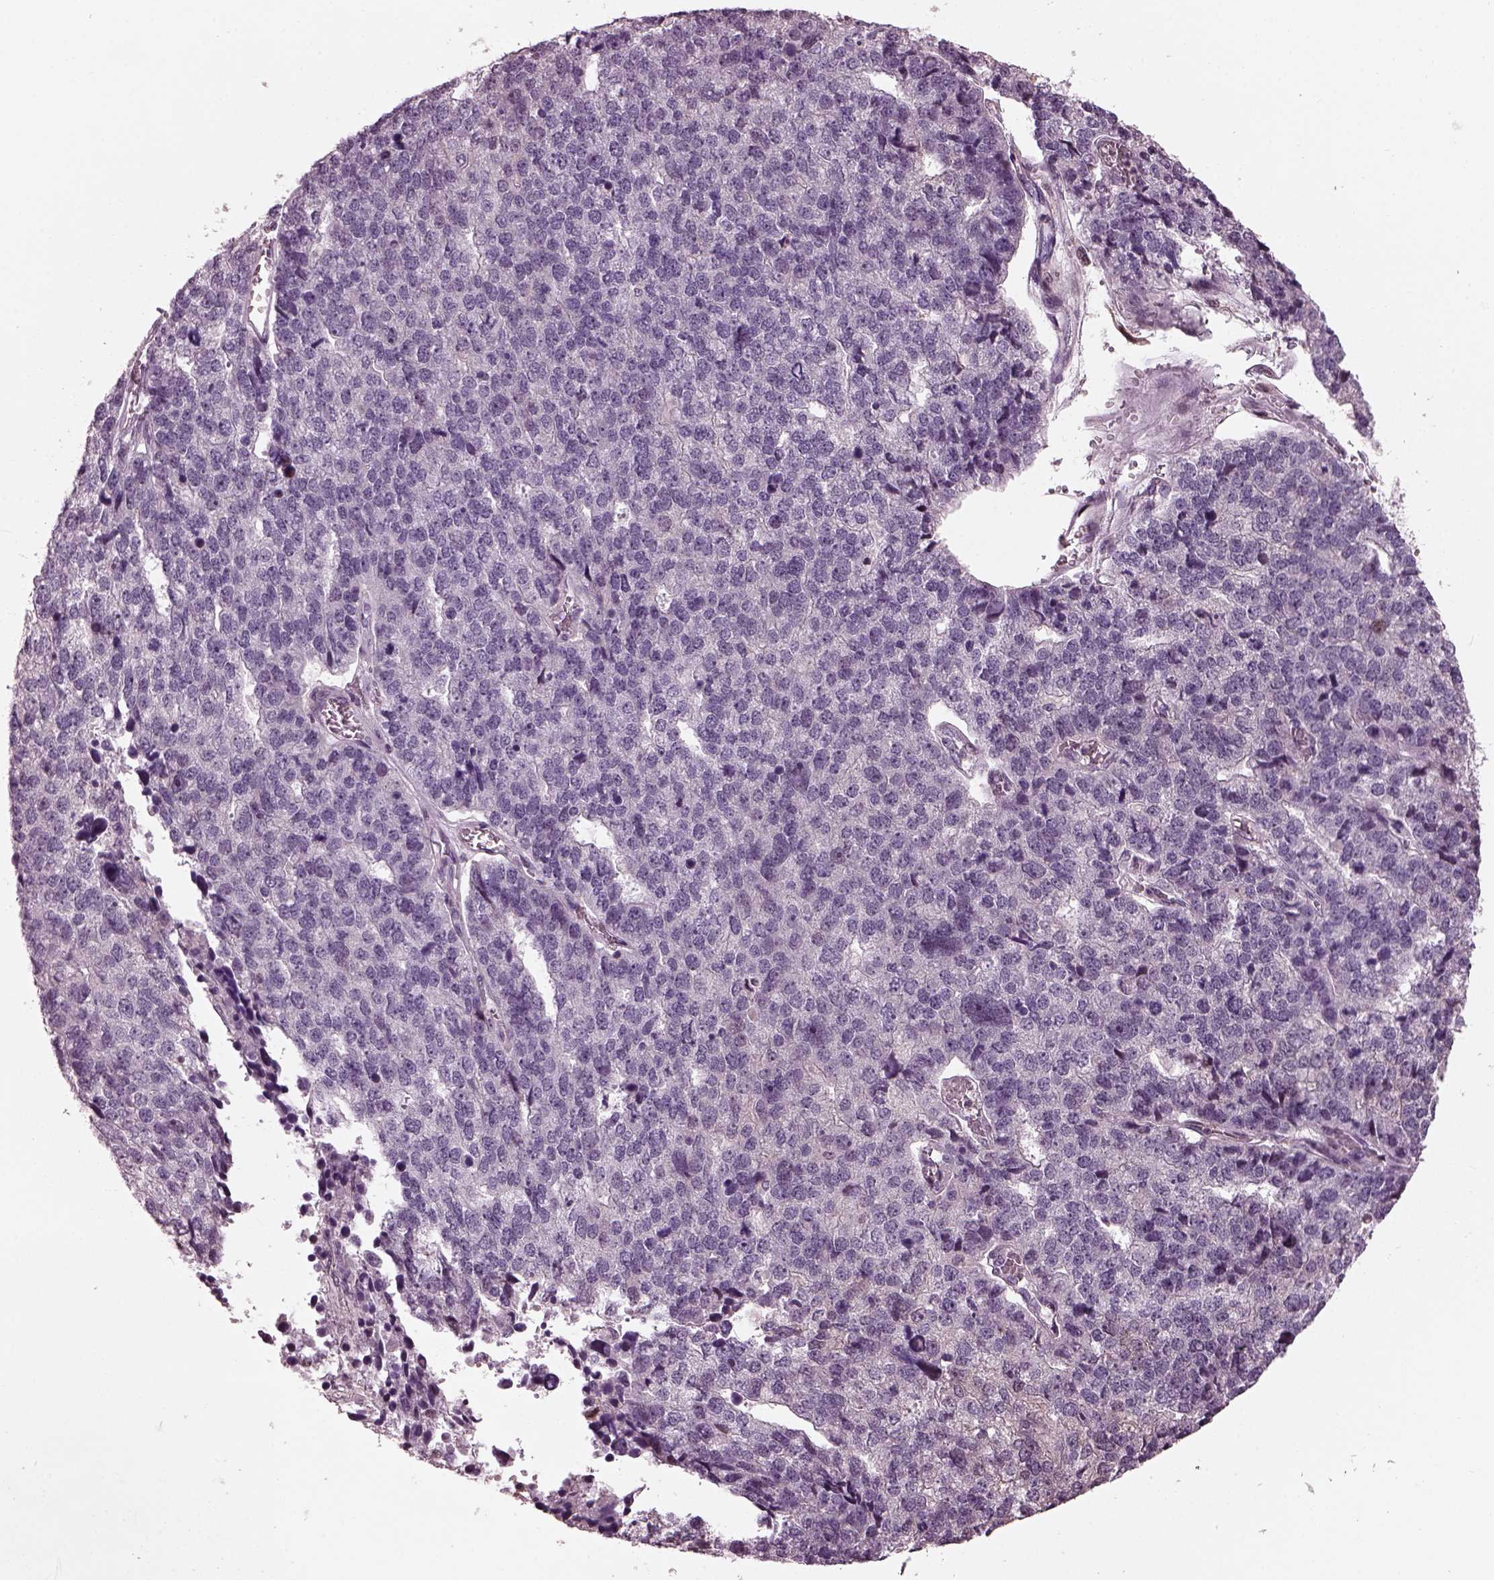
{"staining": {"intensity": "negative", "quantity": "none", "location": "none"}, "tissue": "stomach cancer", "cell_type": "Tumor cells", "image_type": "cancer", "snomed": [{"axis": "morphology", "description": "Adenocarcinoma, NOS"}, {"axis": "topography", "description": "Stomach"}], "caption": "IHC photomicrograph of human adenocarcinoma (stomach) stained for a protein (brown), which demonstrates no expression in tumor cells.", "gene": "BFSP1", "patient": {"sex": "male", "age": 69}}